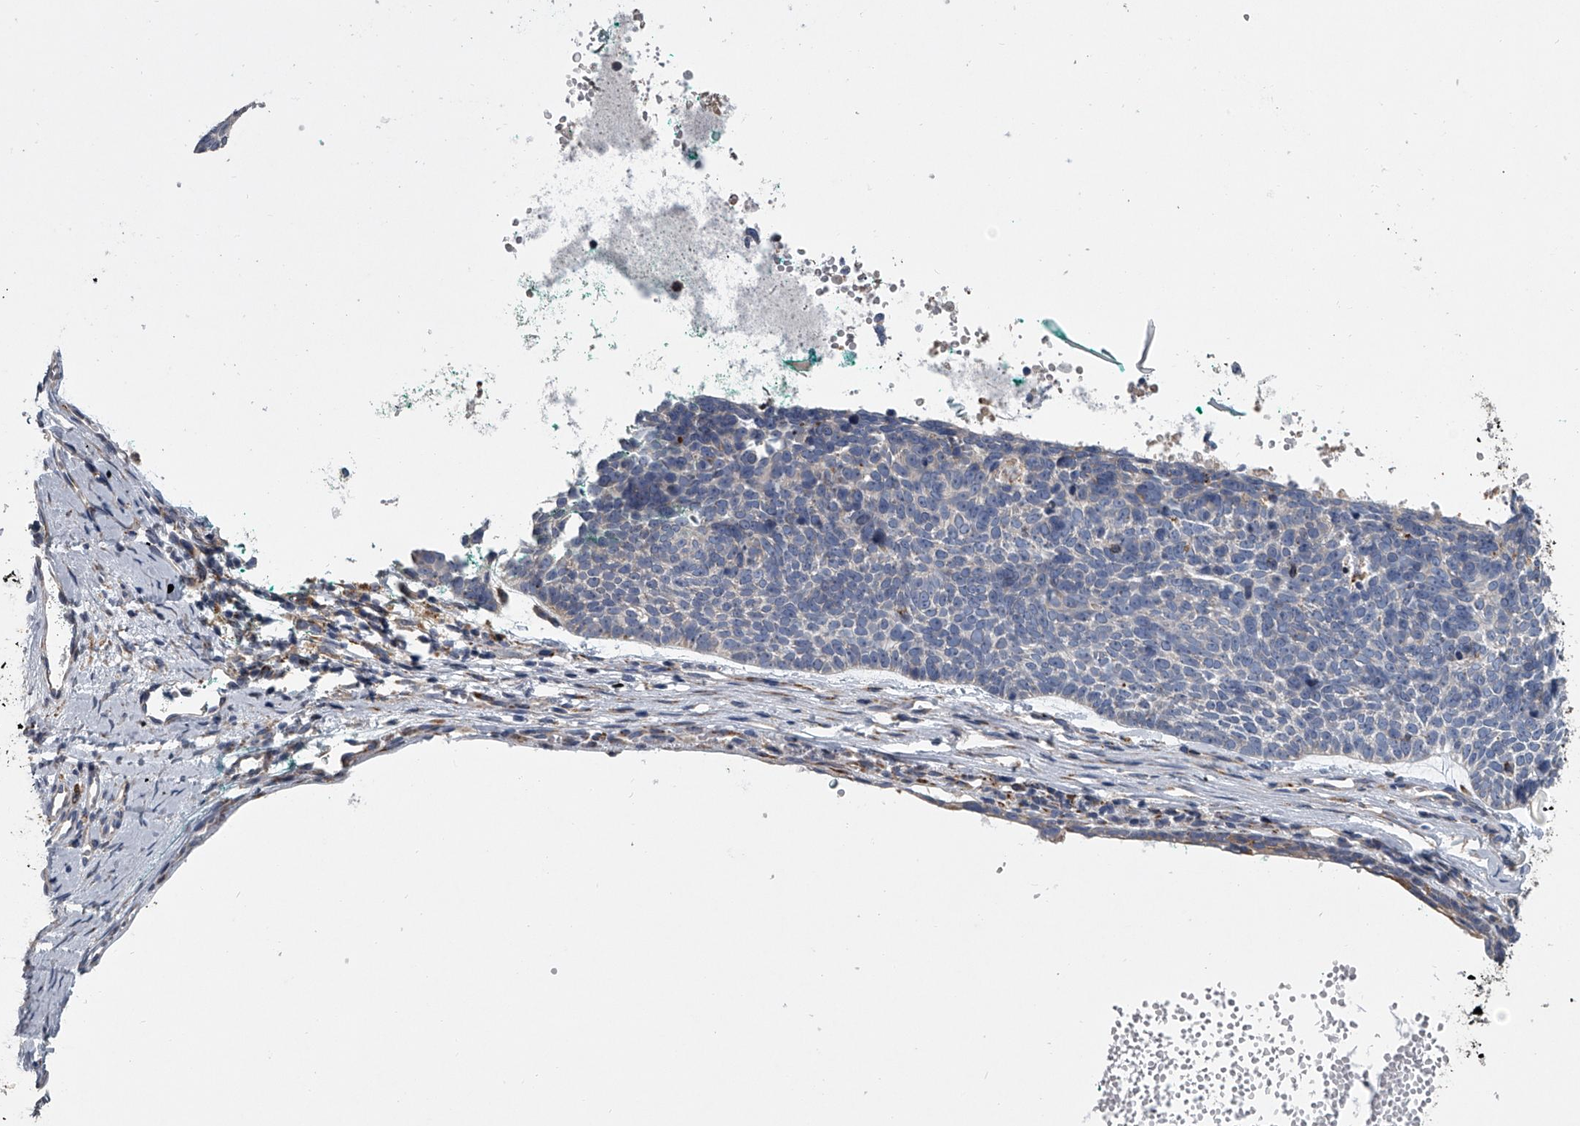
{"staining": {"intensity": "negative", "quantity": "none", "location": "none"}, "tissue": "skin cancer", "cell_type": "Tumor cells", "image_type": "cancer", "snomed": [{"axis": "morphology", "description": "Basal cell carcinoma"}, {"axis": "topography", "description": "Skin"}], "caption": "An immunohistochemistry histopathology image of skin cancer (basal cell carcinoma) is shown. There is no staining in tumor cells of skin cancer (basal cell carcinoma).", "gene": "TMEM63C", "patient": {"sex": "female", "age": 81}}